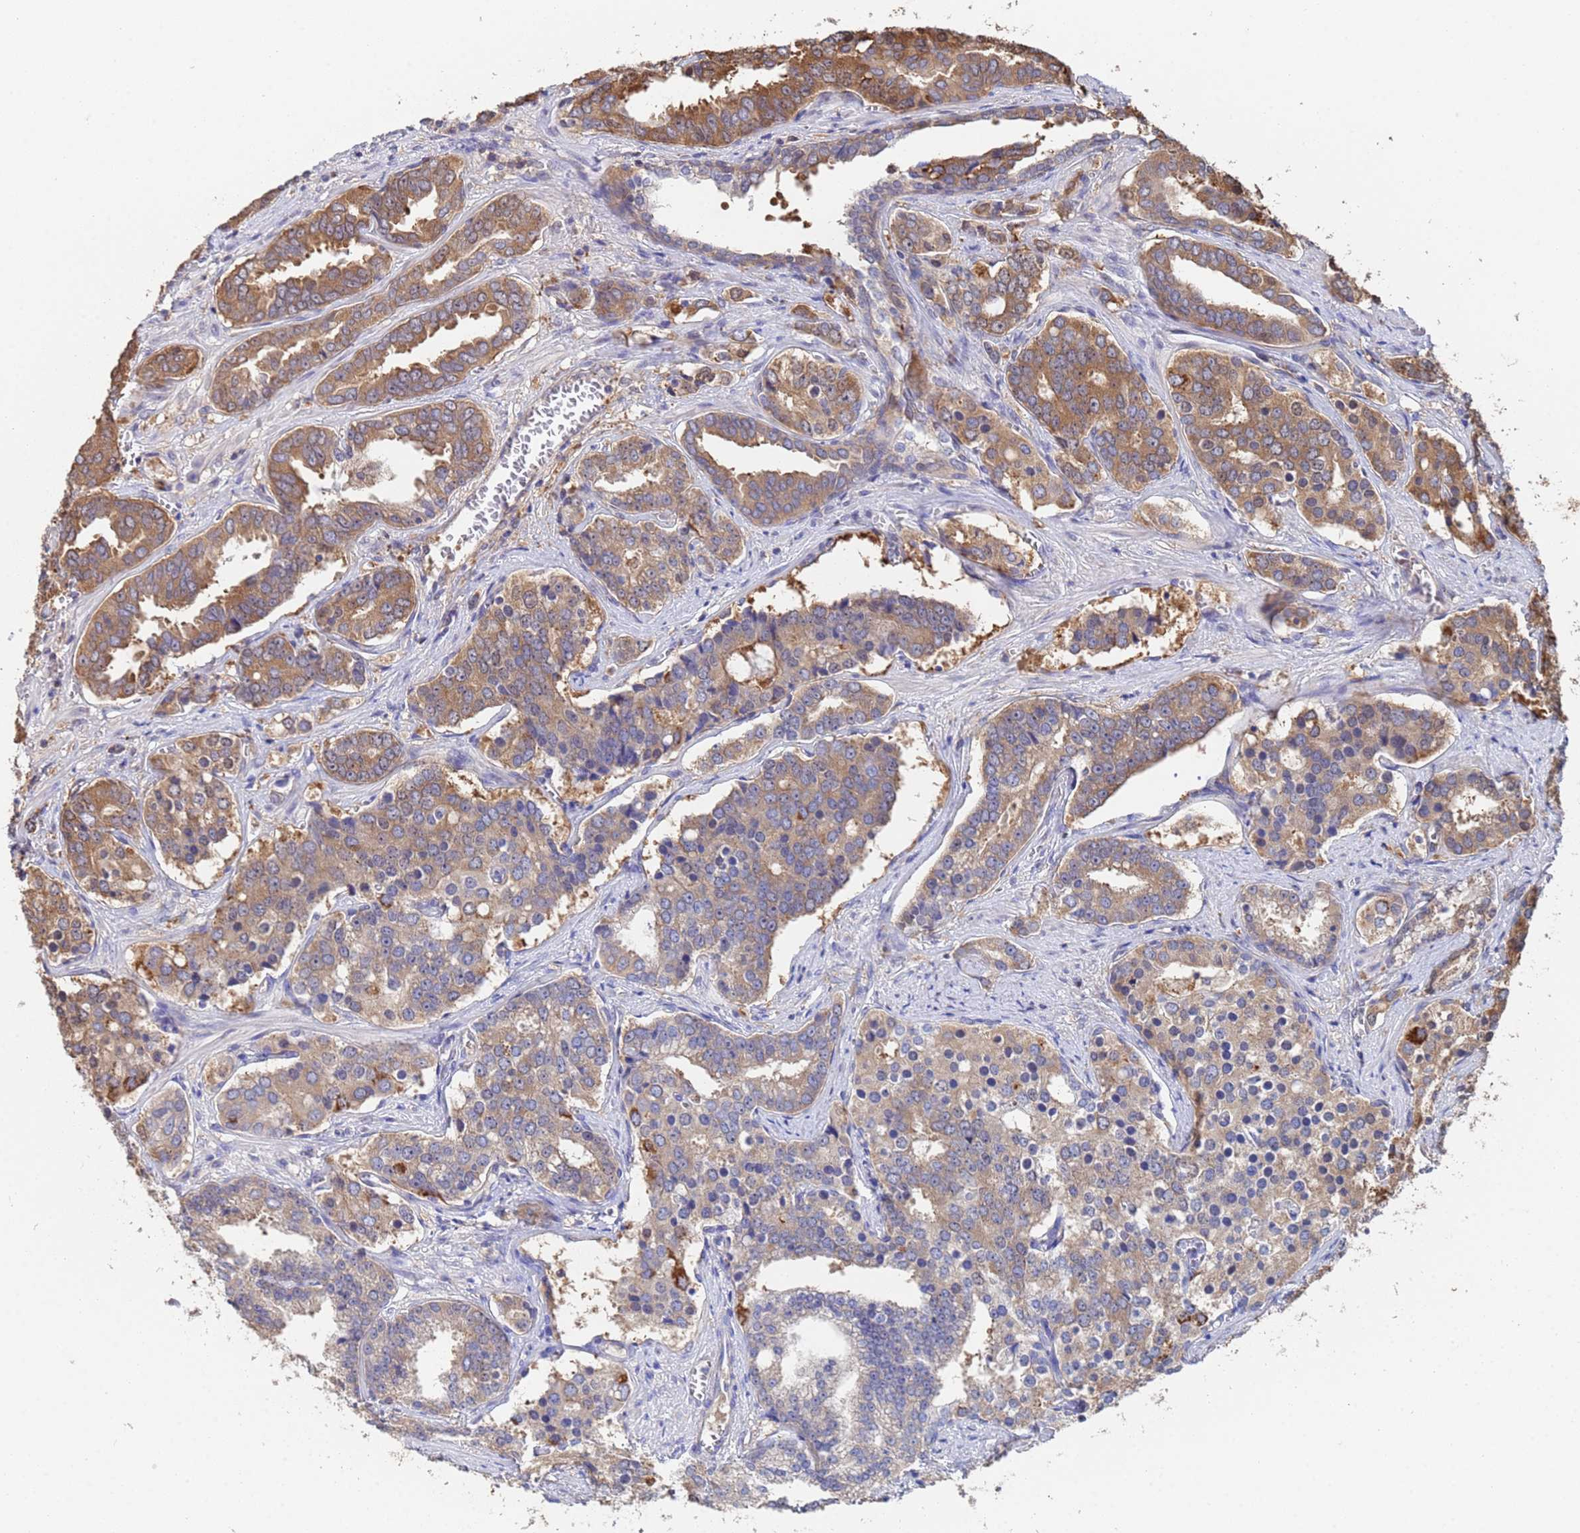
{"staining": {"intensity": "moderate", "quantity": ">75%", "location": "cytoplasmic/membranous"}, "tissue": "prostate cancer", "cell_type": "Tumor cells", "image_type": "cancer", "snomed": [{"axis": "morphology", "description": "Adenocarcinoma, High grade"}, {"axis": "topography", "description": "Prostate"}], "caption": "Human prostate cancer (high-grade adenocarcinoma) stained with a brown dye reveals moderate cytoplasmic/membranous positive staining in about >75% of tumor cells.", "gene": "FAM25A", "patient": {"sex": "male", "age": 67}}